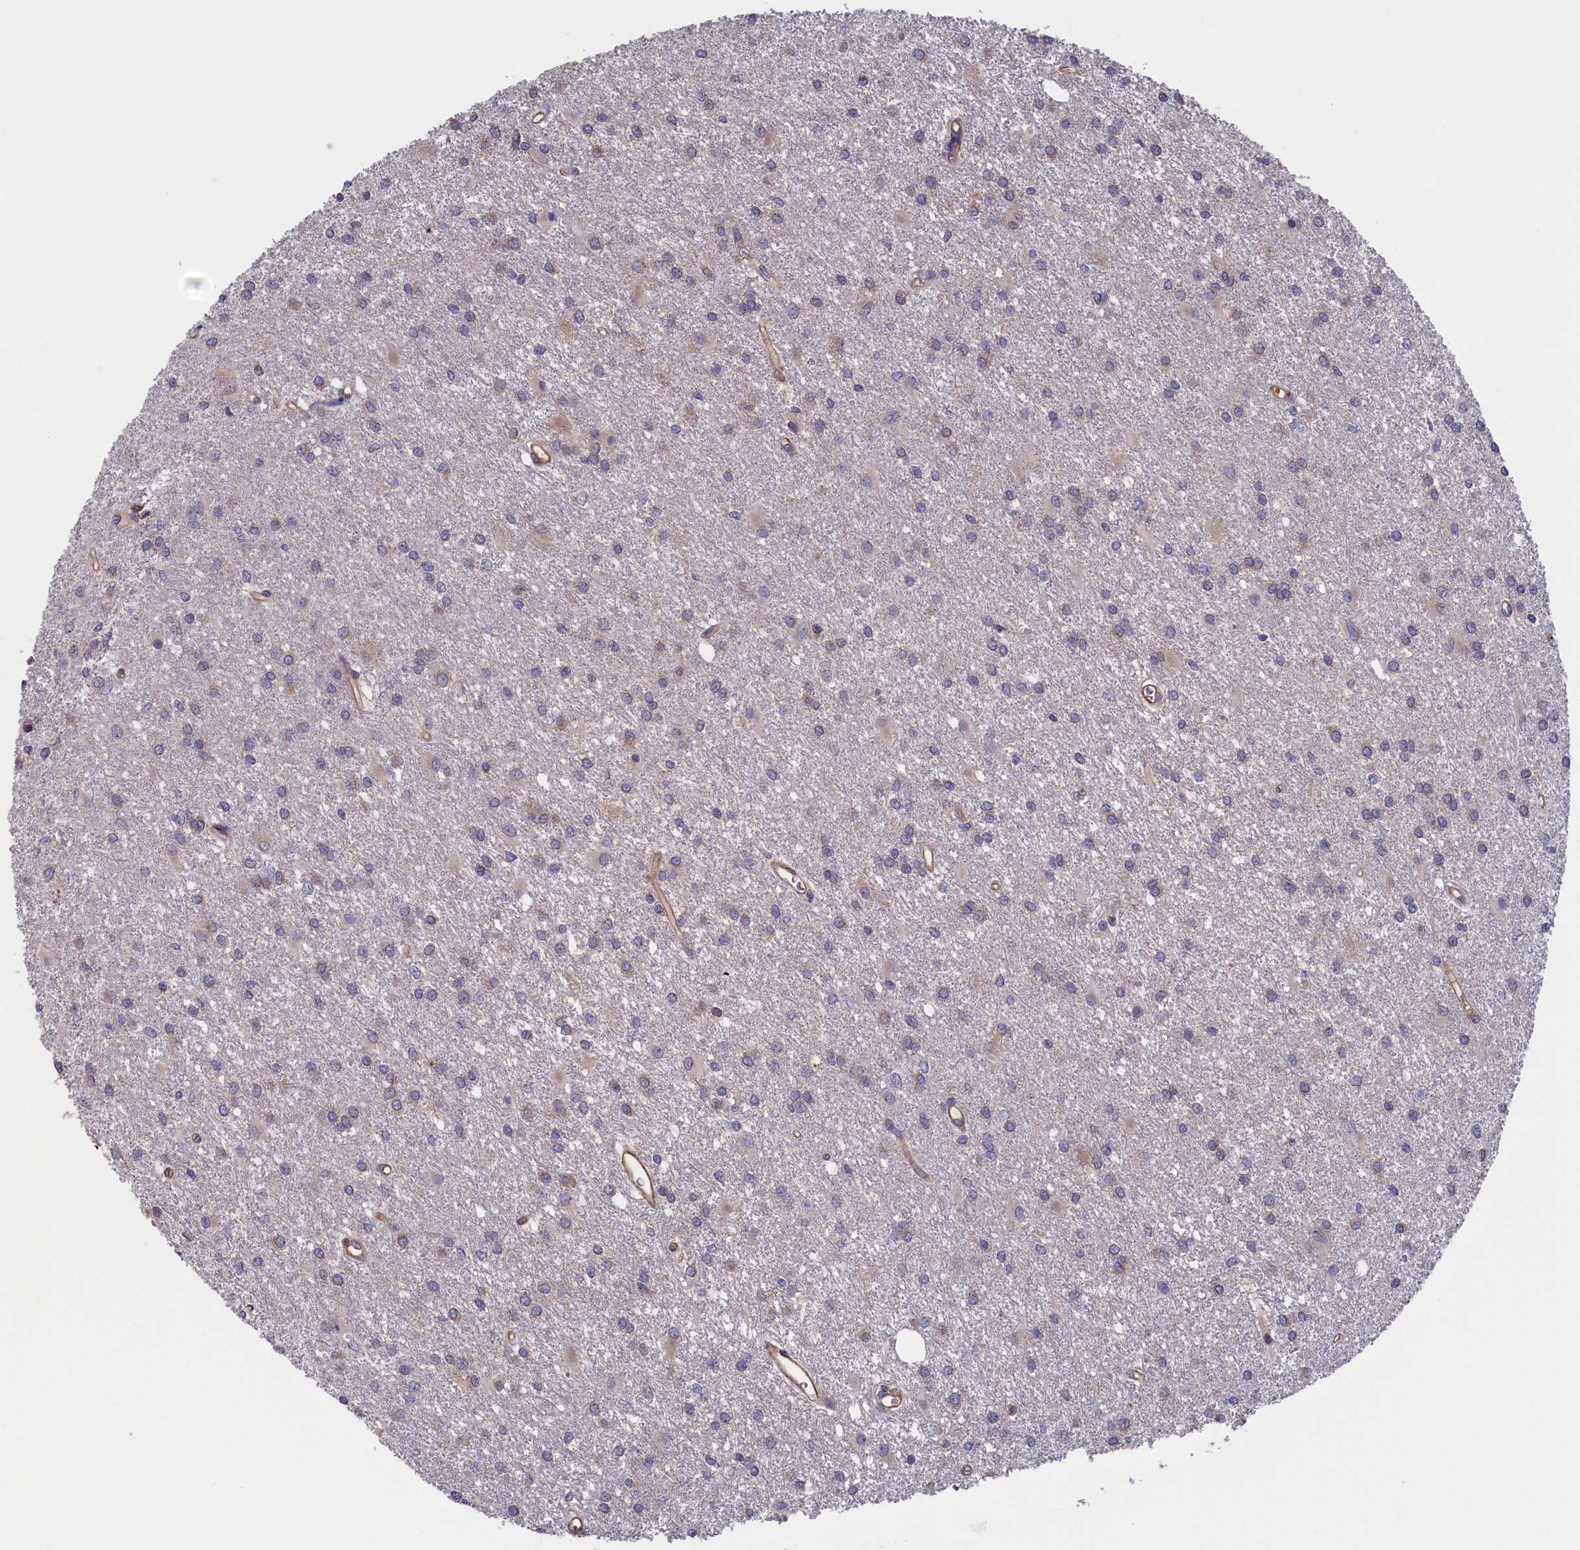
{"staining": {"intensity": "weak", "quantity": "<25%", "location": "cytoplasmic/membranous"}, "tissue": "glioma", "cell_type": "Tumor cells", "image_type": "cancer", "snomed": [{"axis": "morphology", "description": "Glioma, malignant, High grade"}, {"axis": "topography", "description": "Brain"}], "caption": "Tumor cells are negative for brown protein staining in malignant glioma (high-grade). (Brightfield microscopy of DAB (3,3'-diaminobenzidine) immunohistochemistry (IHC) at high magnification).", "gene": "ANKRD2", "patient": {"sex": "female", "age": 50}}